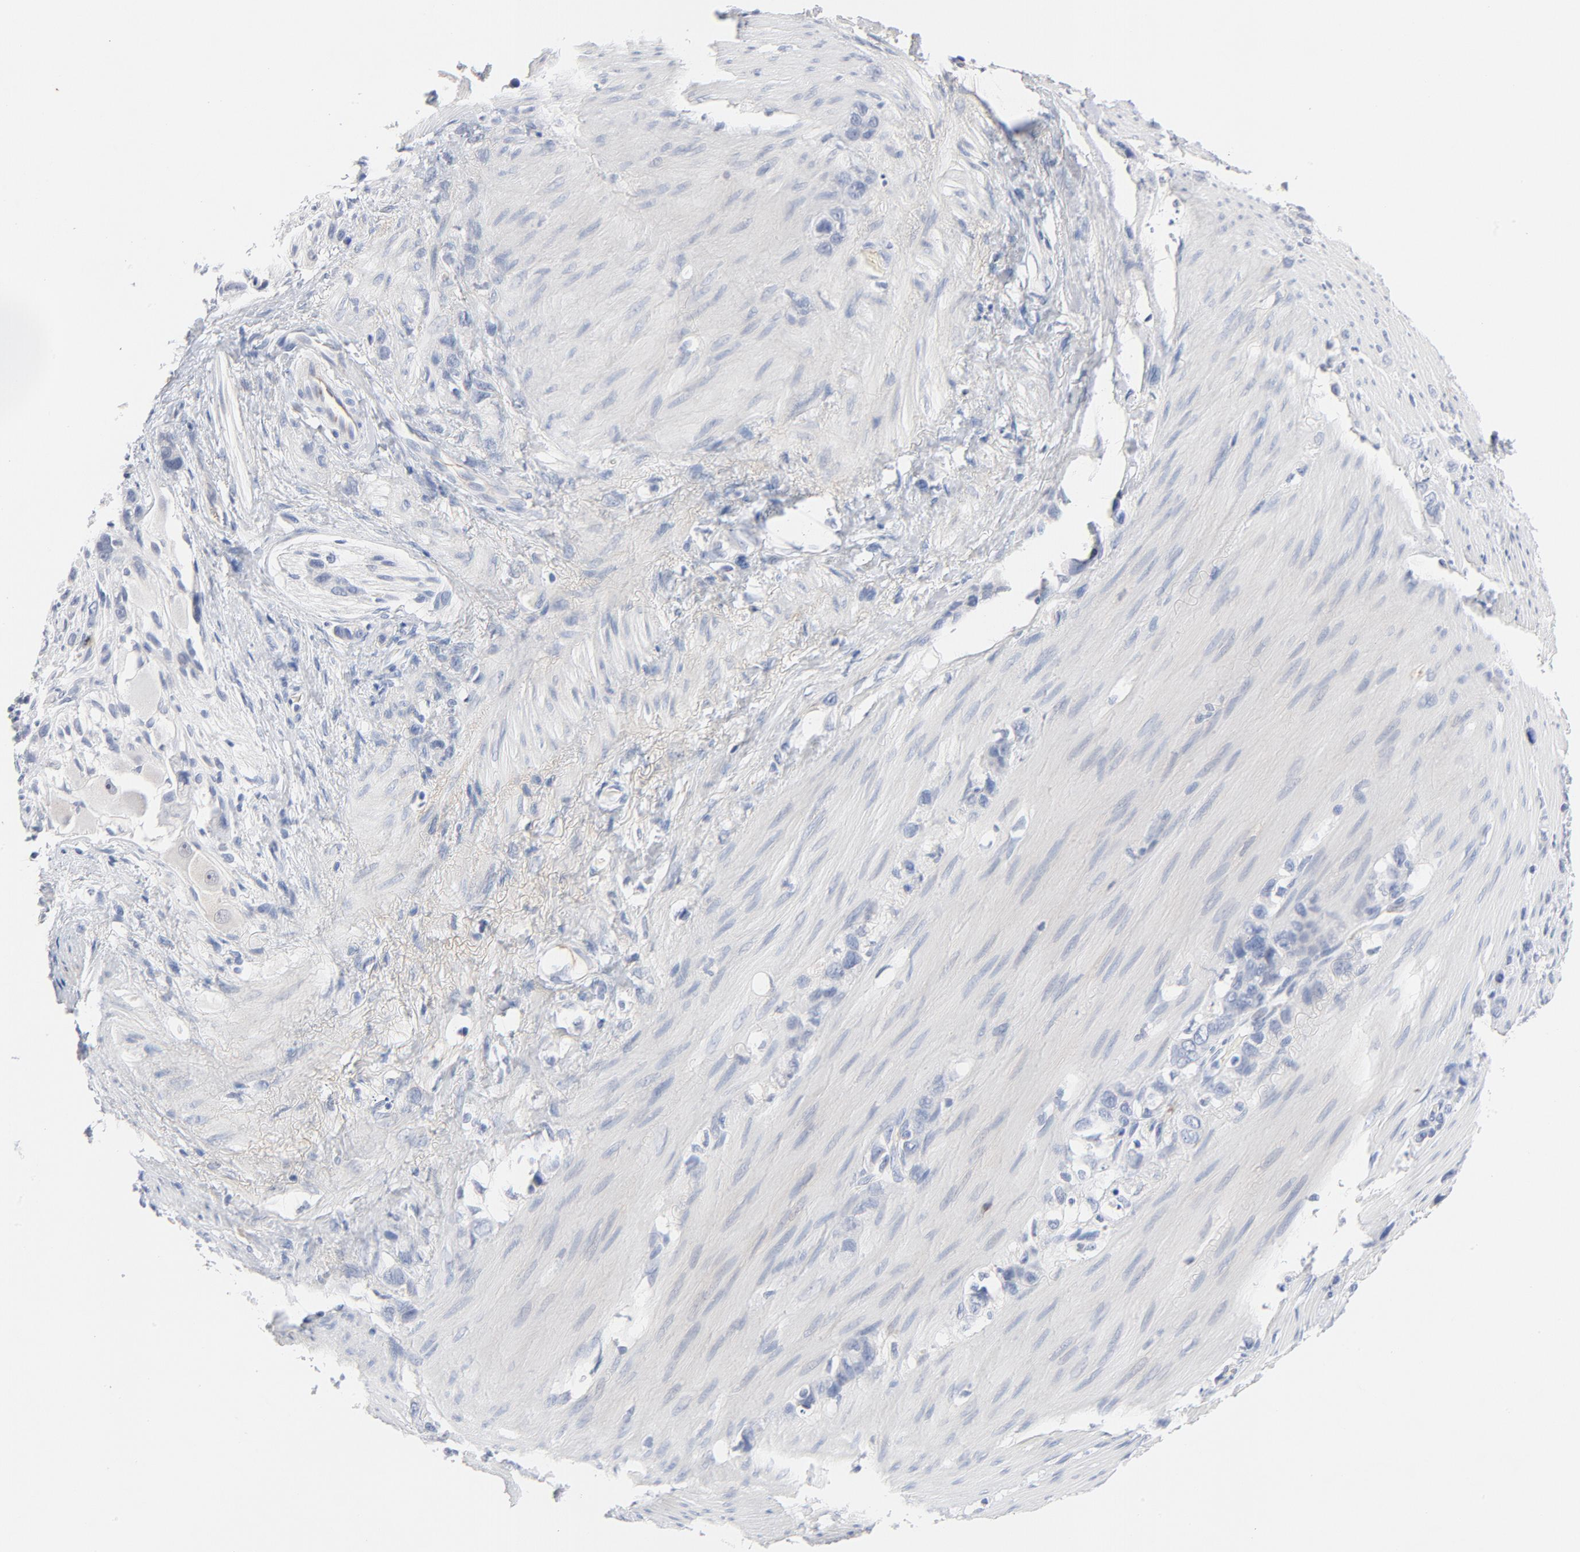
{"staining": {"intensity": "negative", "quantity": "none", "location": "none"}, "tissue": "stomach cancer", "cell_type": "Tumor cells", "image_type": "cancer", "snomed": [{"axis": "morphology", "description": "Normal tissue, NOS"}, {"axis": "morphology", "description": "Adenocarcinoma, NOS"}, {"axis": "morphology", "description": "Adenocarcinoma, High grade"}, {"axis": "topography", "description": "Stomach, upper"}, {"axis": "topography", "description": "Stomach"}], "caption": "Protein analysis of adenocarcinoma (stomach) demonstrates no significant expression in tumor cells.", "gene": "SERPINA4", "patient": {"sex": "female", "age": 65}}